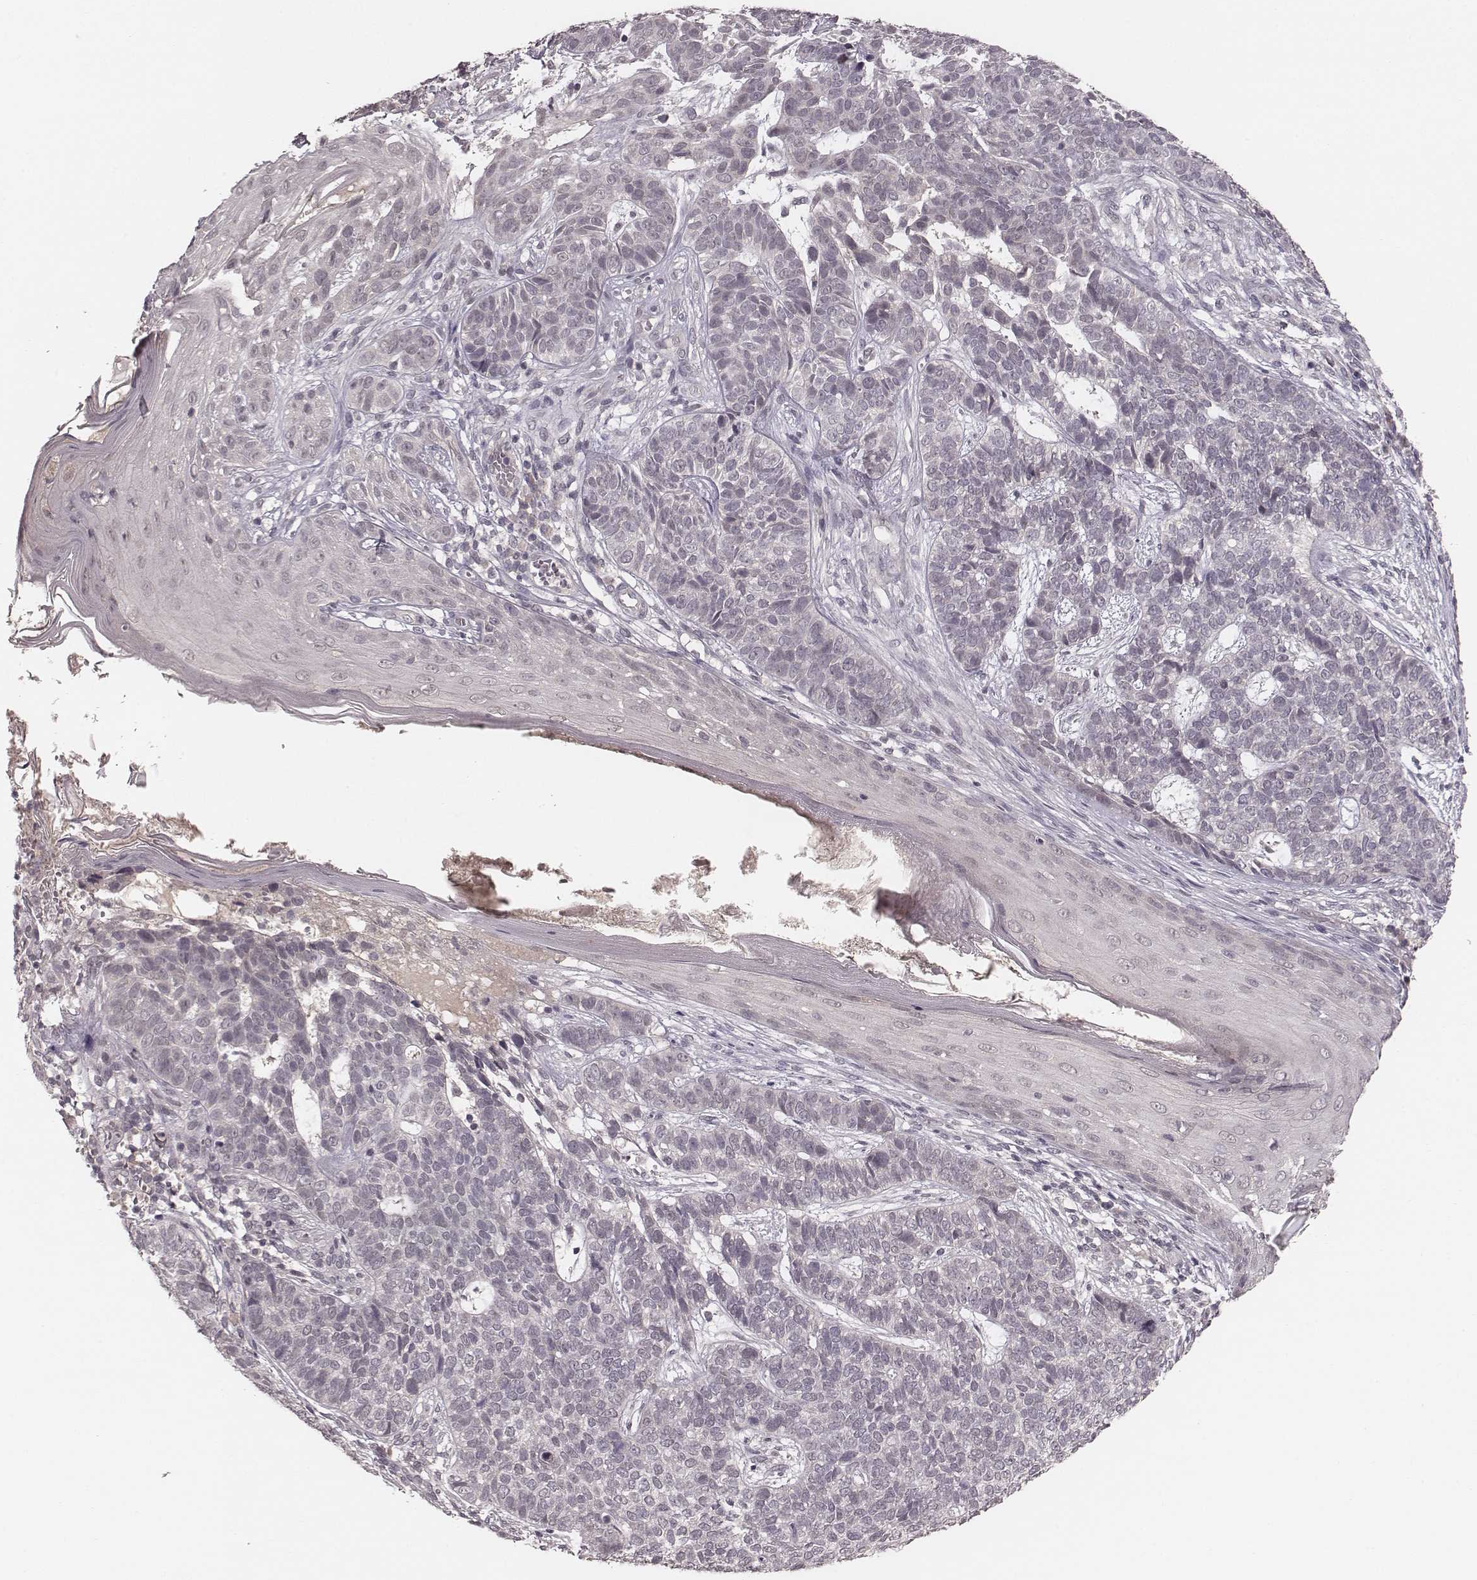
{"staining": {"intensity": "negative", "quantity": "none", "location": "none"}, "tissue": "skin cancer", "cell_type": "Tumor cells", "image_type": "cancer", "snomed": [{"axis": "morphology", "description": "Basal cell carcinoma"}, {"axis": "topography", "description": "Skin"}], "caption": "Skin cancer (basal cell carcinoma) was stained to show a protein in brown. There is no significant expression in tumor cells. Brightfield microscopy of immunohistochemistry (IHC) stained with DAB (brown) and hematoxylin (blue), captured at high magnification.", "gene": "LY6K", "patient": {"sex": "female", "age": 69}}